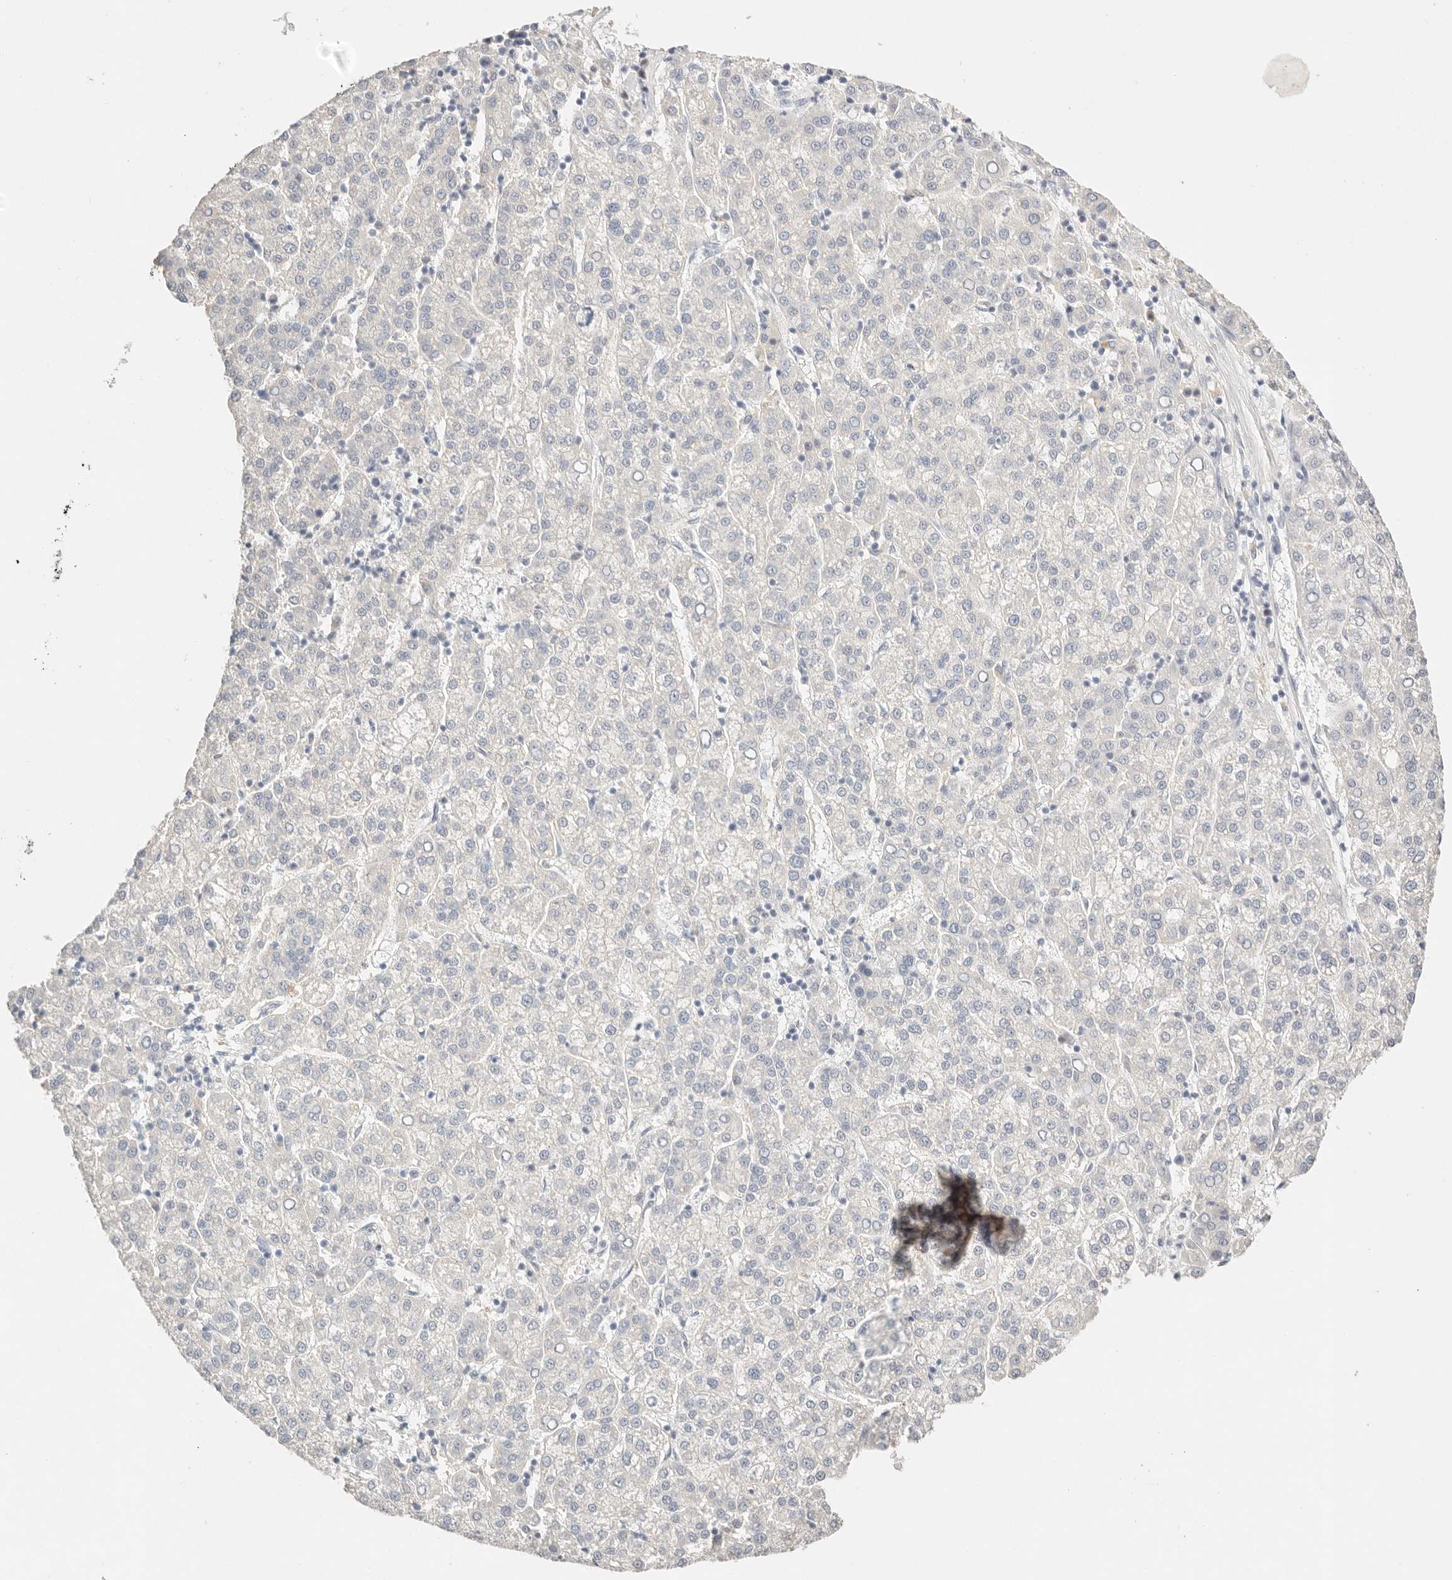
{"staining": {"intensity": "negative", "quantity": "none", "location": "none"}, "tissue": "liver cancer", "cell_type": "Tumor cells", "image_type": "cancer", "snomed": [{"axis": "morphology", "description": "Carcinoma, Hepatocellular, NOS"}, {"axis": "topography", "description": "Liver"}], "caption": "Immunohistochemical staining of liver cancer (hepatocellular carcinoma) demonstrates no significant expression in tumor cells.", "gene": "CEP120", "patient": {"sex": "female", "age": 58}}